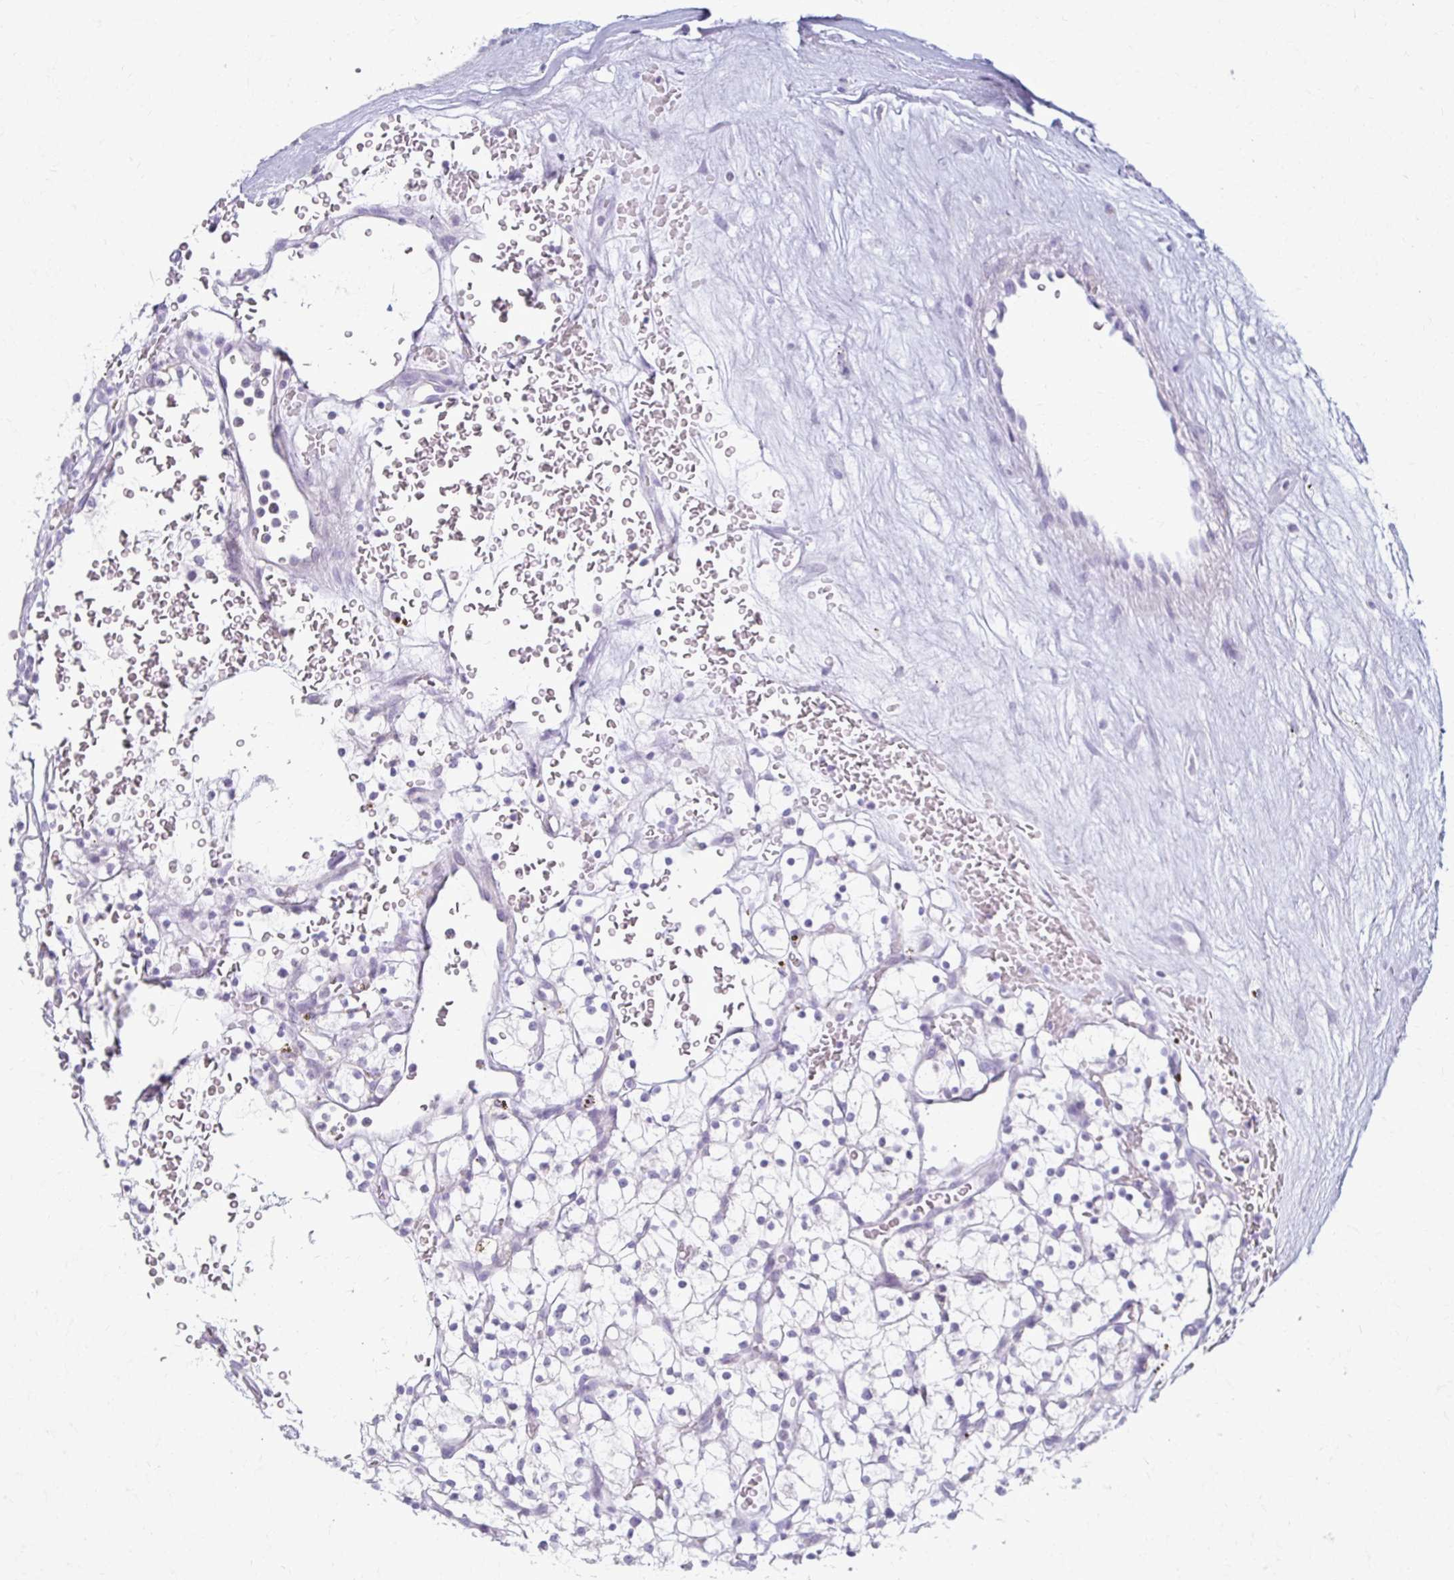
{"staining": {"intensity": "negative", "quantity": "none", "location": "none"}, "tissue": "renal cancer", "cell_type": "Tumor cells", "image_type": "cancer", "snomed": [{"axis": "morphology", "description": "Adenocarcinoma, NOS"}, {"axis": "topography", "description": "Kidney"}], "caption": "Photomicrograph shows no protein positivity in tumor cells of renal cancer tissue.", "gene": "FCGR2B", "patient": {"sex": "female", "age": 64}}